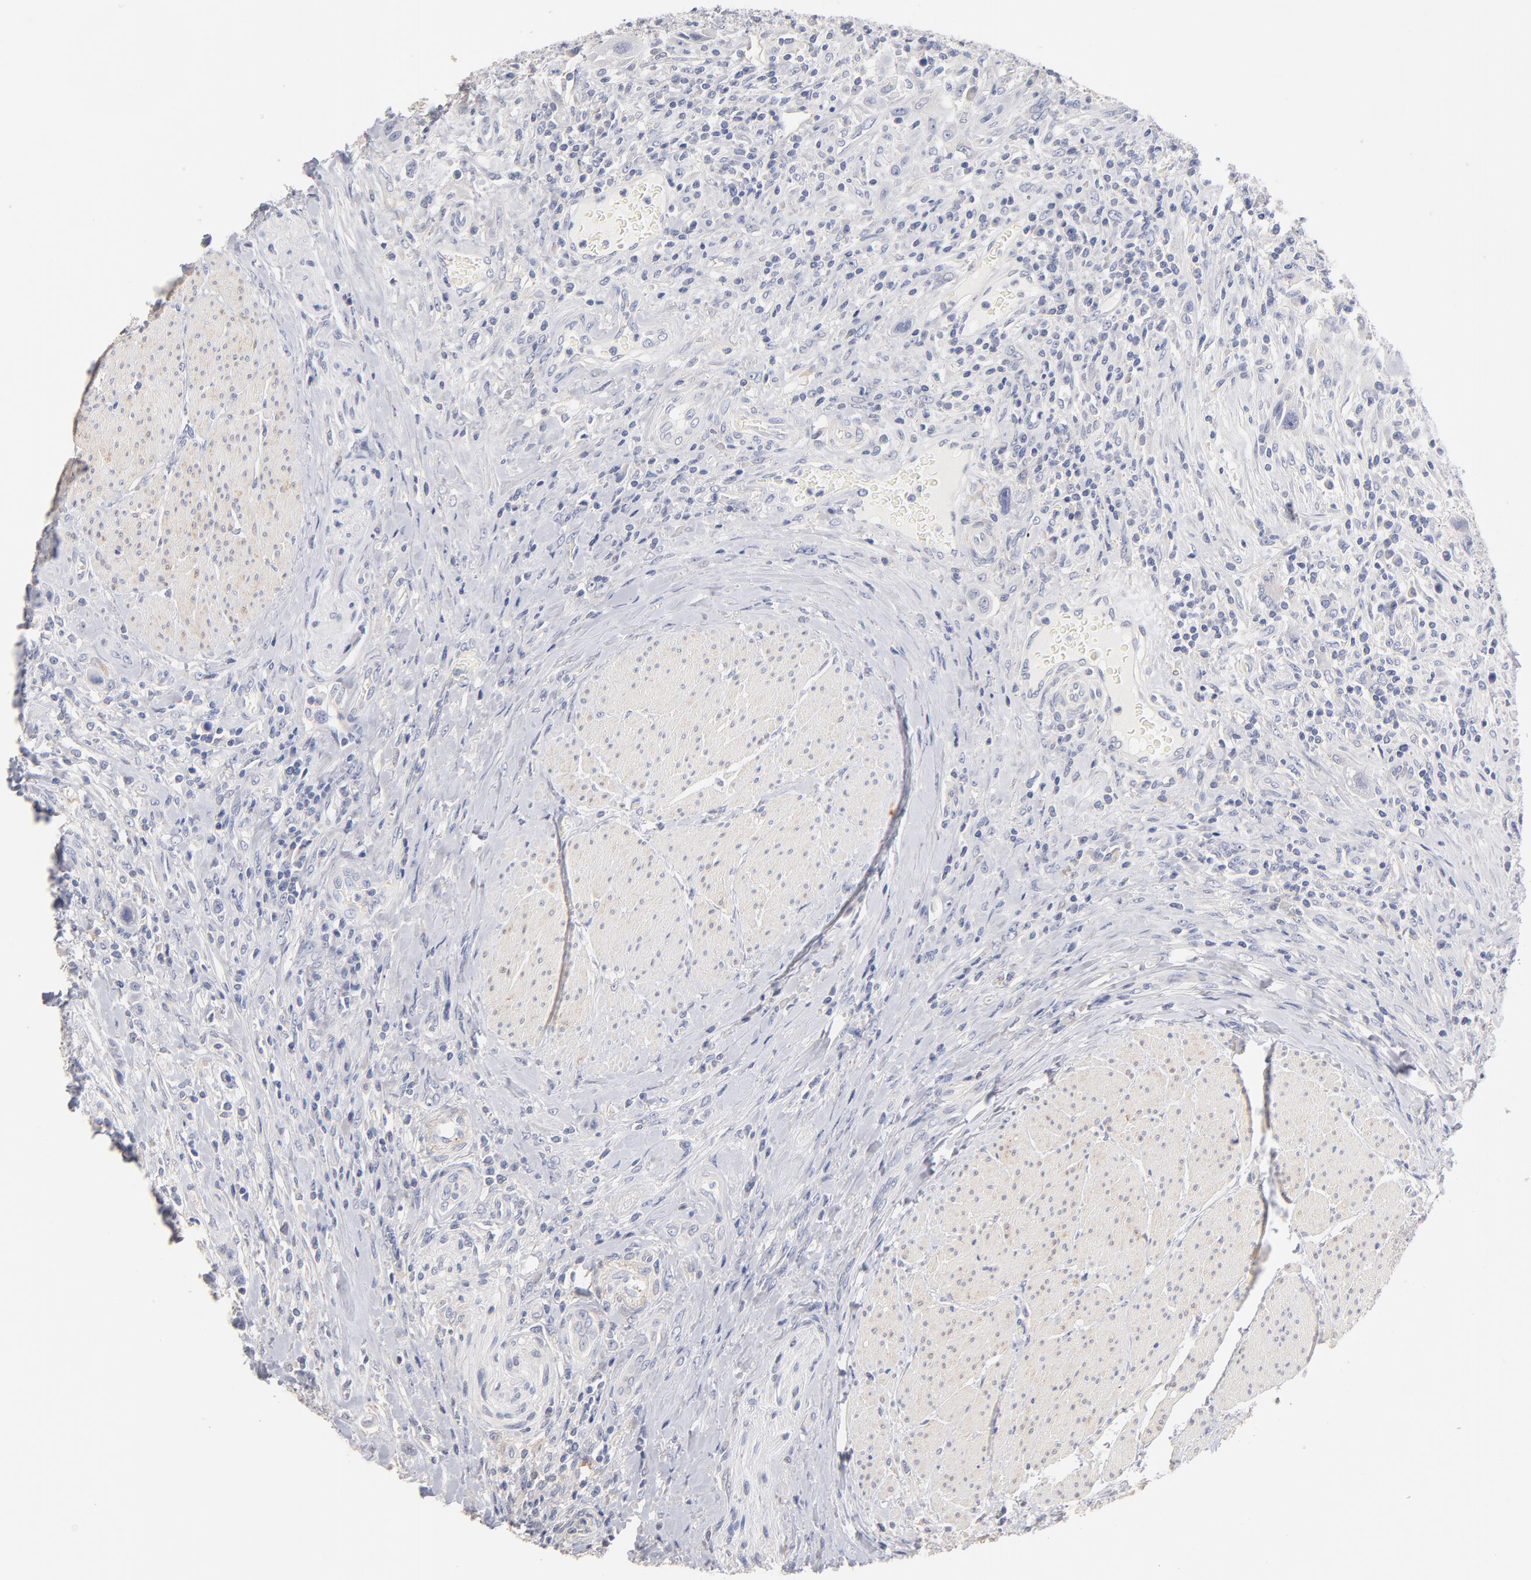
{"staining": {"intensity": "negative", "quantity": "none", "location": "none"}, "tissue": "urothelial cancer", "cell_type": "Tumor cells", "image_type": "cancer", "snomed": [{"axis": "morphology", "description": "Urothelial carcinoma, High grade"}, {"axis": "topography", "description": "Urinary bladder"}], "caption": "High power microscopy histopathology image of an immunohistochemistry histopathology image of urothelial carcinoma (high-grade), revealing no significant staining in tumor cells.", "gene": "ITGA8", "patient": {"sex": "male", "age": 50}}